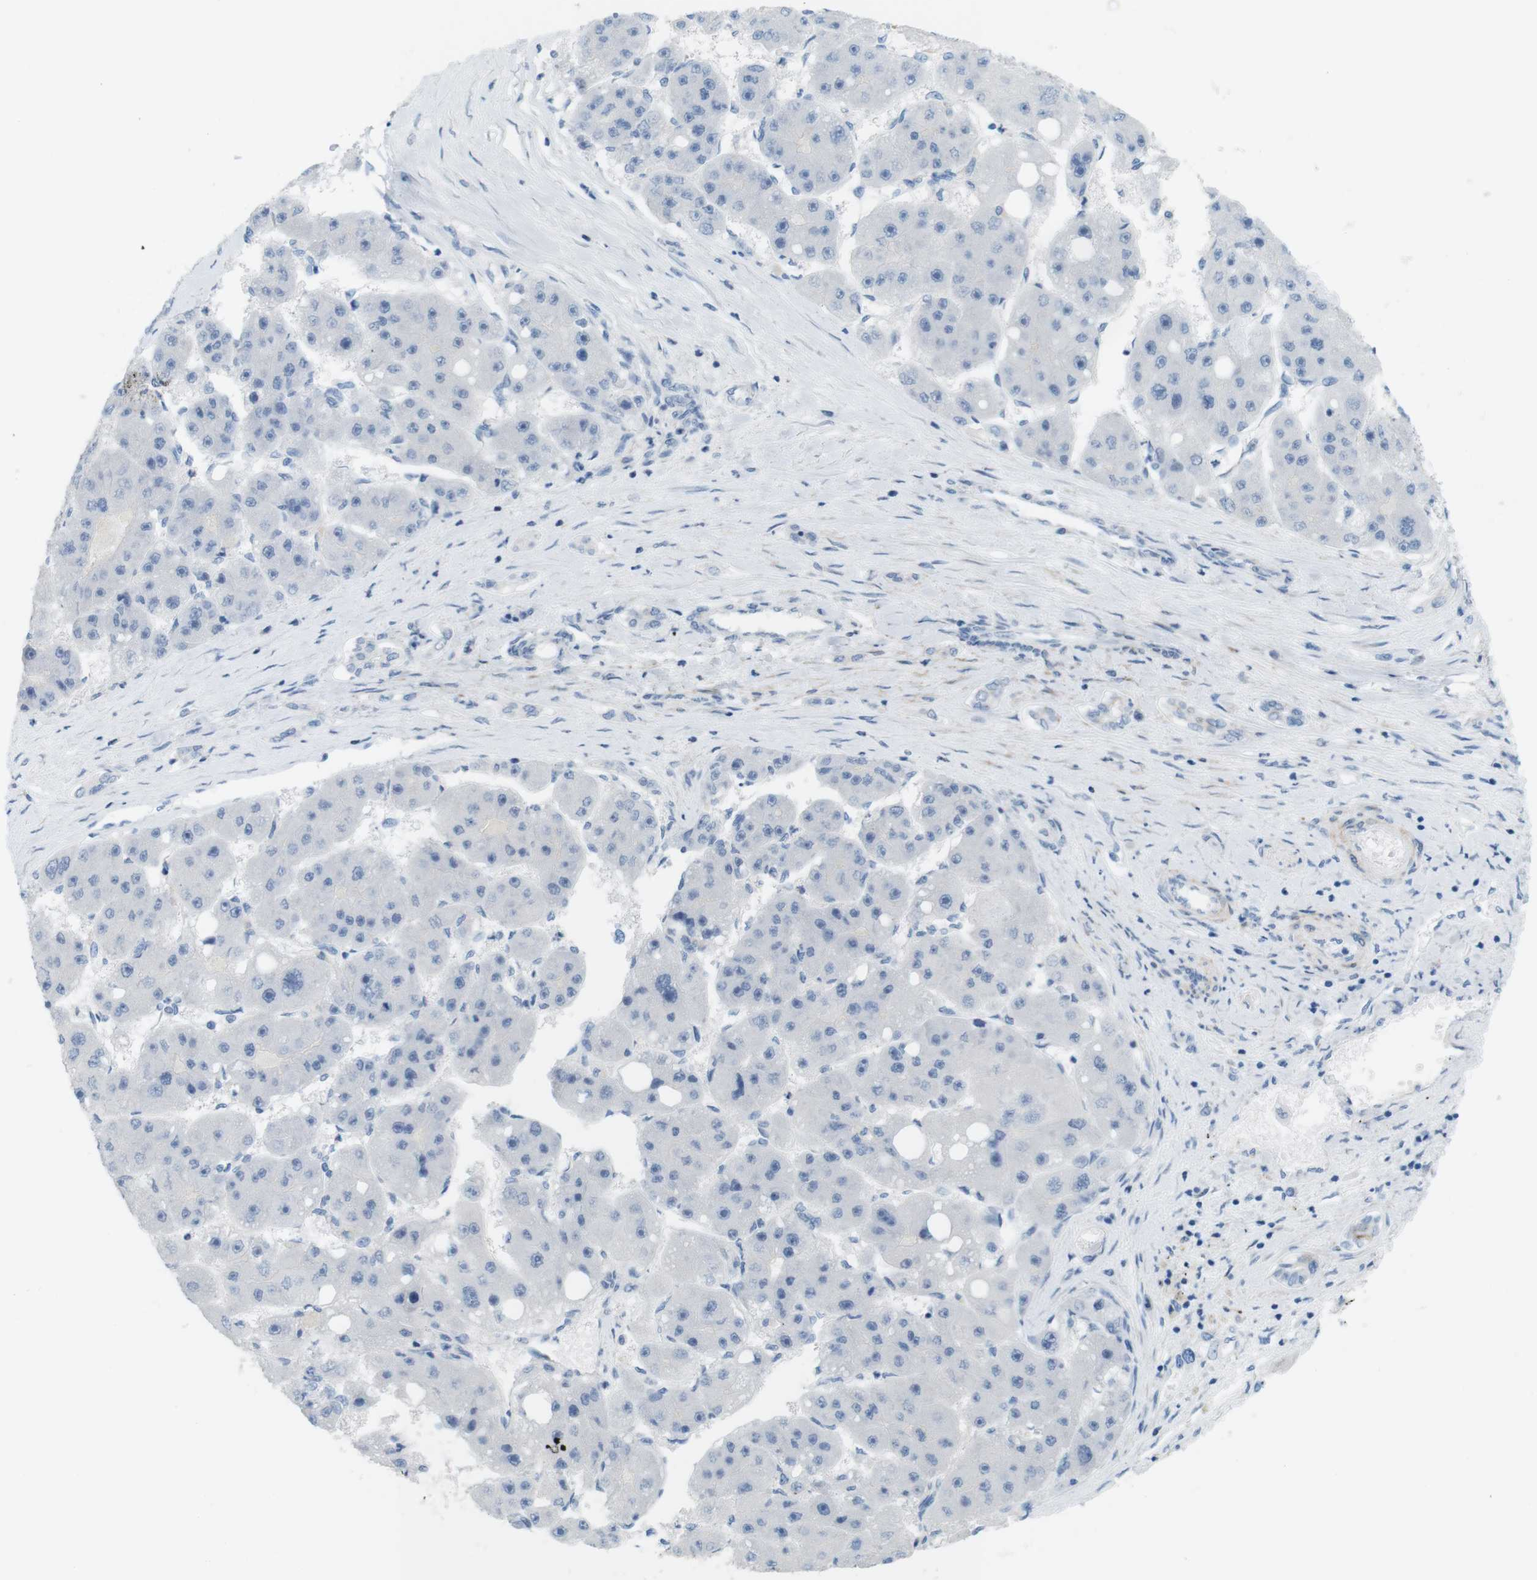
{"staining": {"intensity": "negative", "quantity": "none", "location": "none"}, "tissue": "liver cancer", "cell_type": "Tumor cells", "image_type": "cancer", "snomed": [{"axis": "morphology", "description": "Carcinoma, Hepatocellular, NOS"}, {"axis": "topography", "description": "Liver"}], "caption": "Tumor cells are negative for brown protein staining in liver cancer.", "gene": "MYH9", "patient": {"sex": "female", "age": 61}}